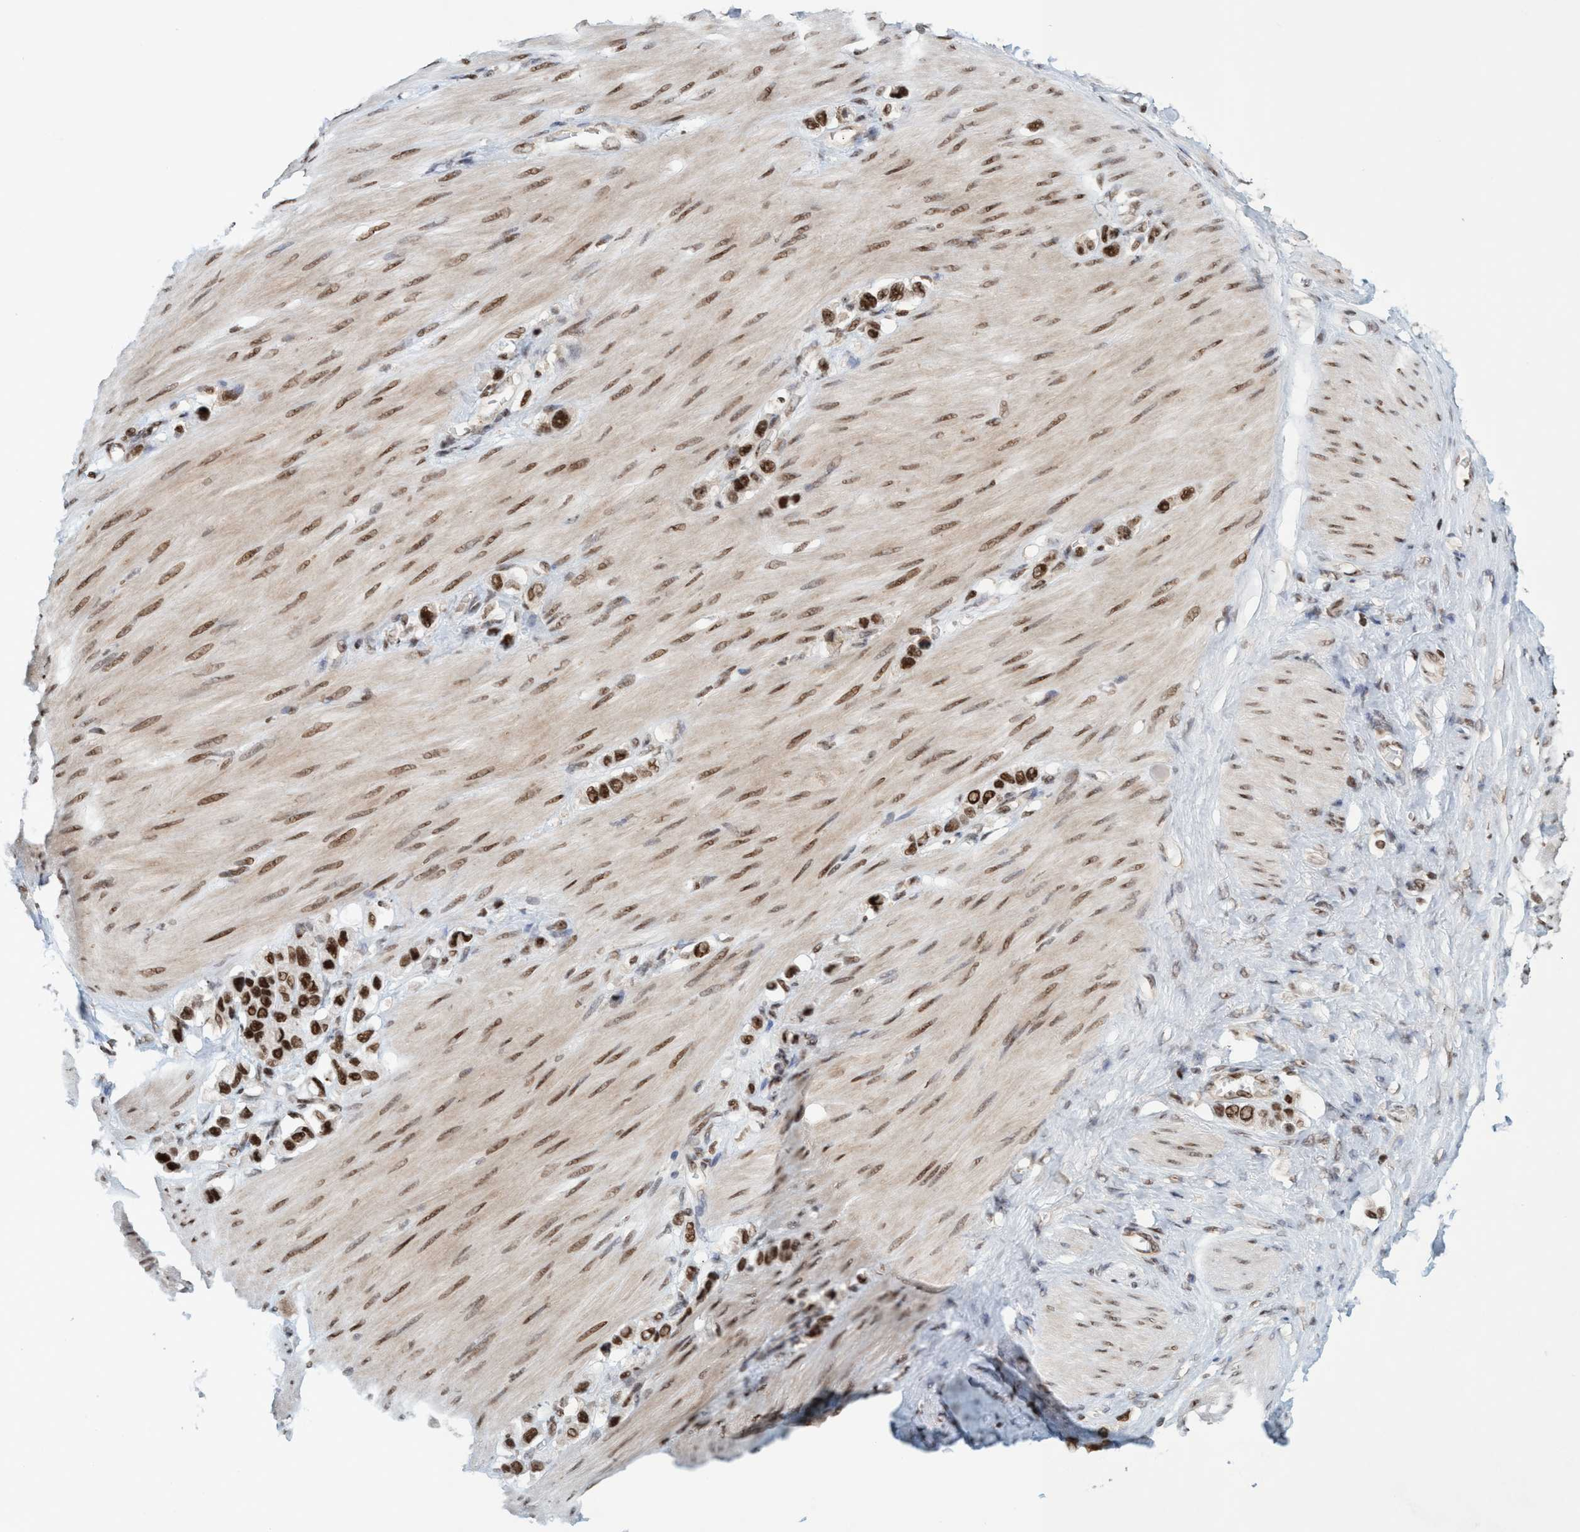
{"staining": {"intensity": "strong", "quantity": ">75%", "location": "nuclear"}, "tissue": "stomach cancer", "cell_type": "Tumor cells", "image_type": "cancer", "snomed": [{"axis": "morphology", "description": "Adenocarcinoma, NOS"}, {"axis": "topography", "description": "Stomach"}], "caption": "Stomach cancer (adenocarcinoma) tissue exhibits strong nuclear expression in about >75% of tumor cells, visualized by immunohistochemistry.", "gene": "SMCR8", "patient": {"sex": "female", "age": 65}}